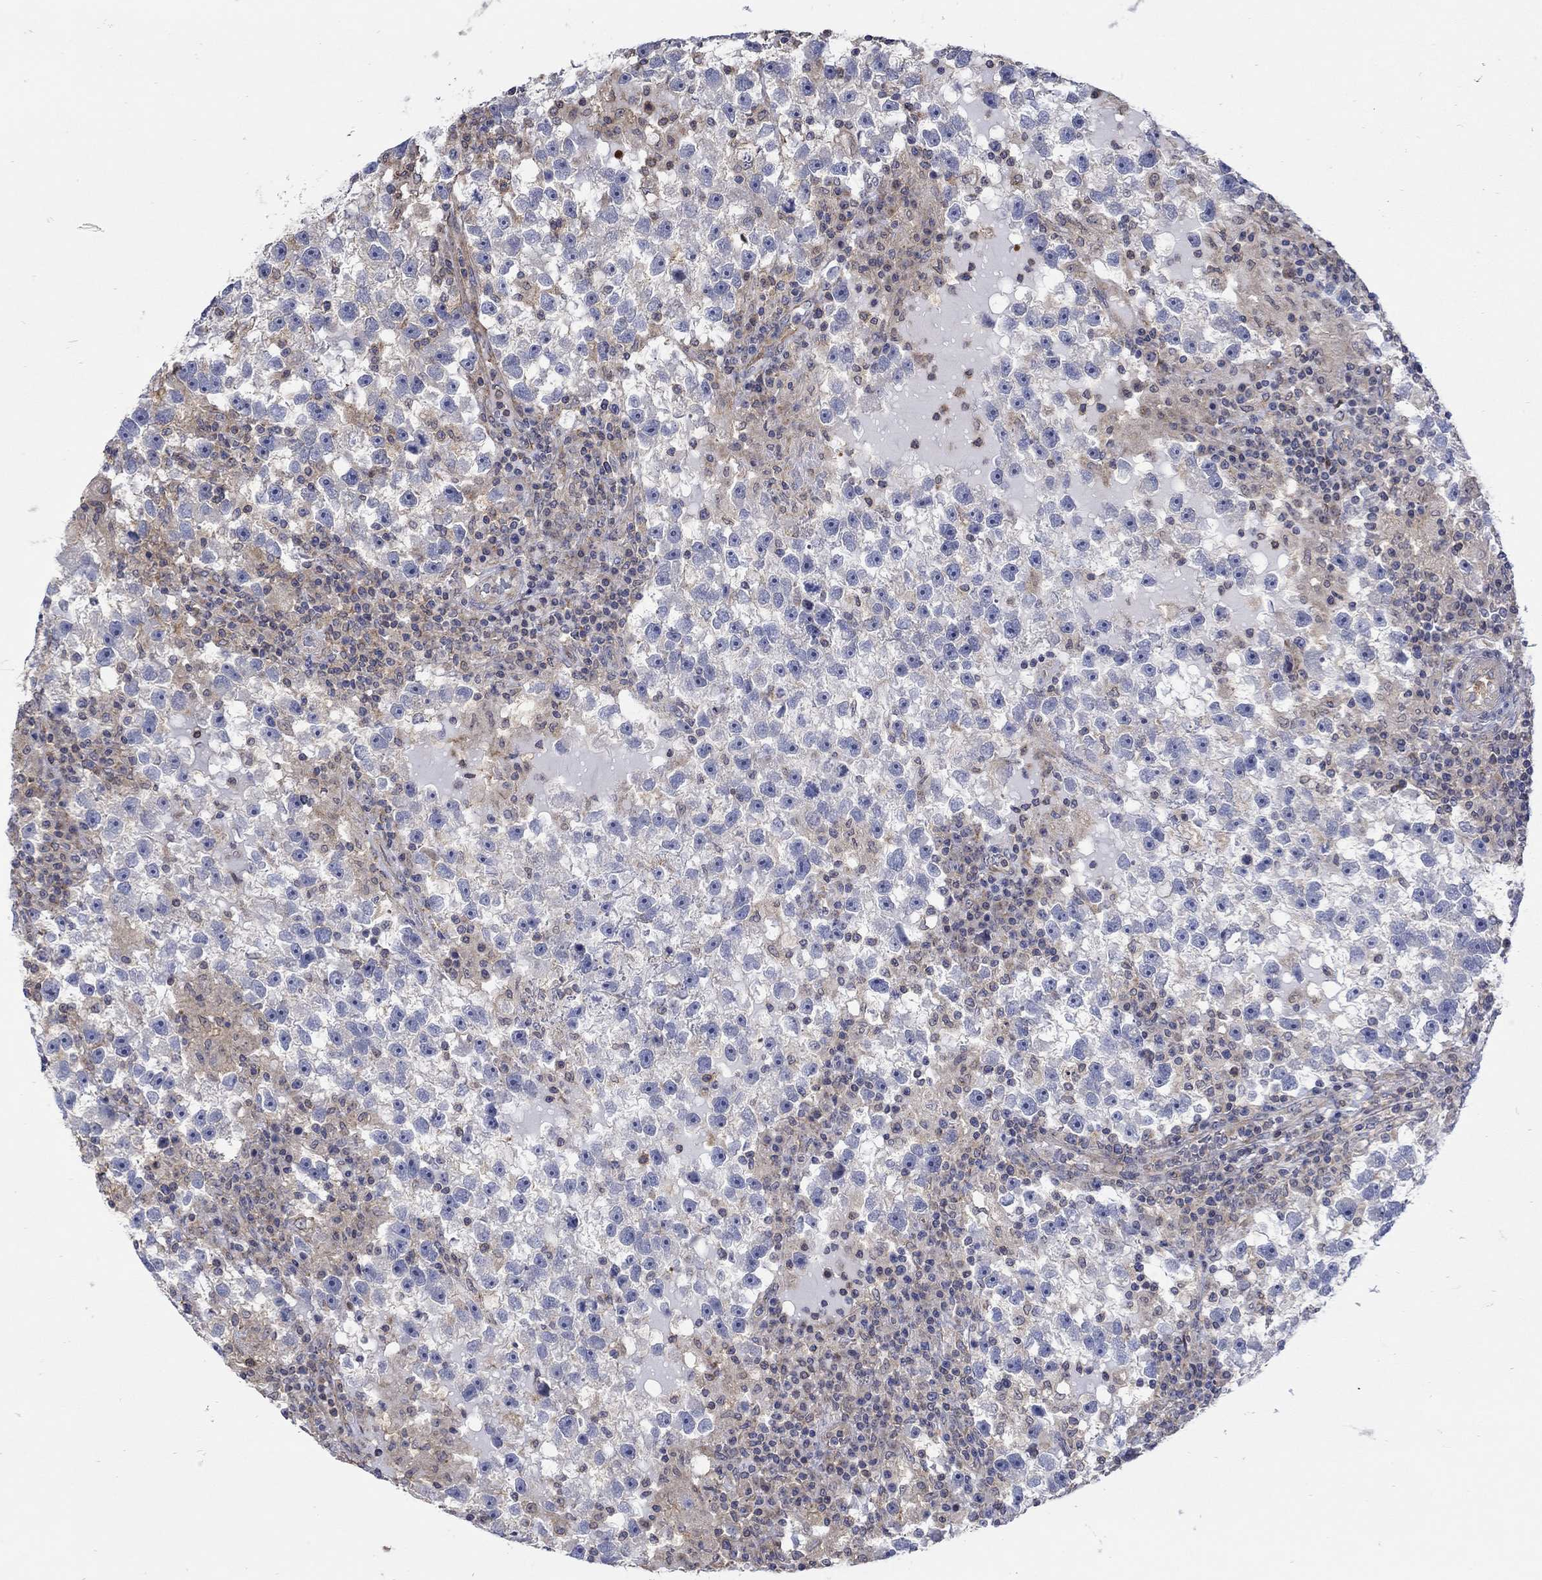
{"staining": {"intensity": "negative", "quantity": "none", "location": "none"}, "tissue": "testis cancer", "cell_type": "Tumor cells", "image_type": "cancer", "snomed": [{"axis": "morphology", "description": "Seminoma, NOS"}, {"axis": "topography", "description": "Testis"}], "caption": "This is a histopathology image of IHC staining of testis seminoma, which shows no positivity in tumor cells.", "gene": "TEKT3", "patient": {"sex": "male", "age": 47}}